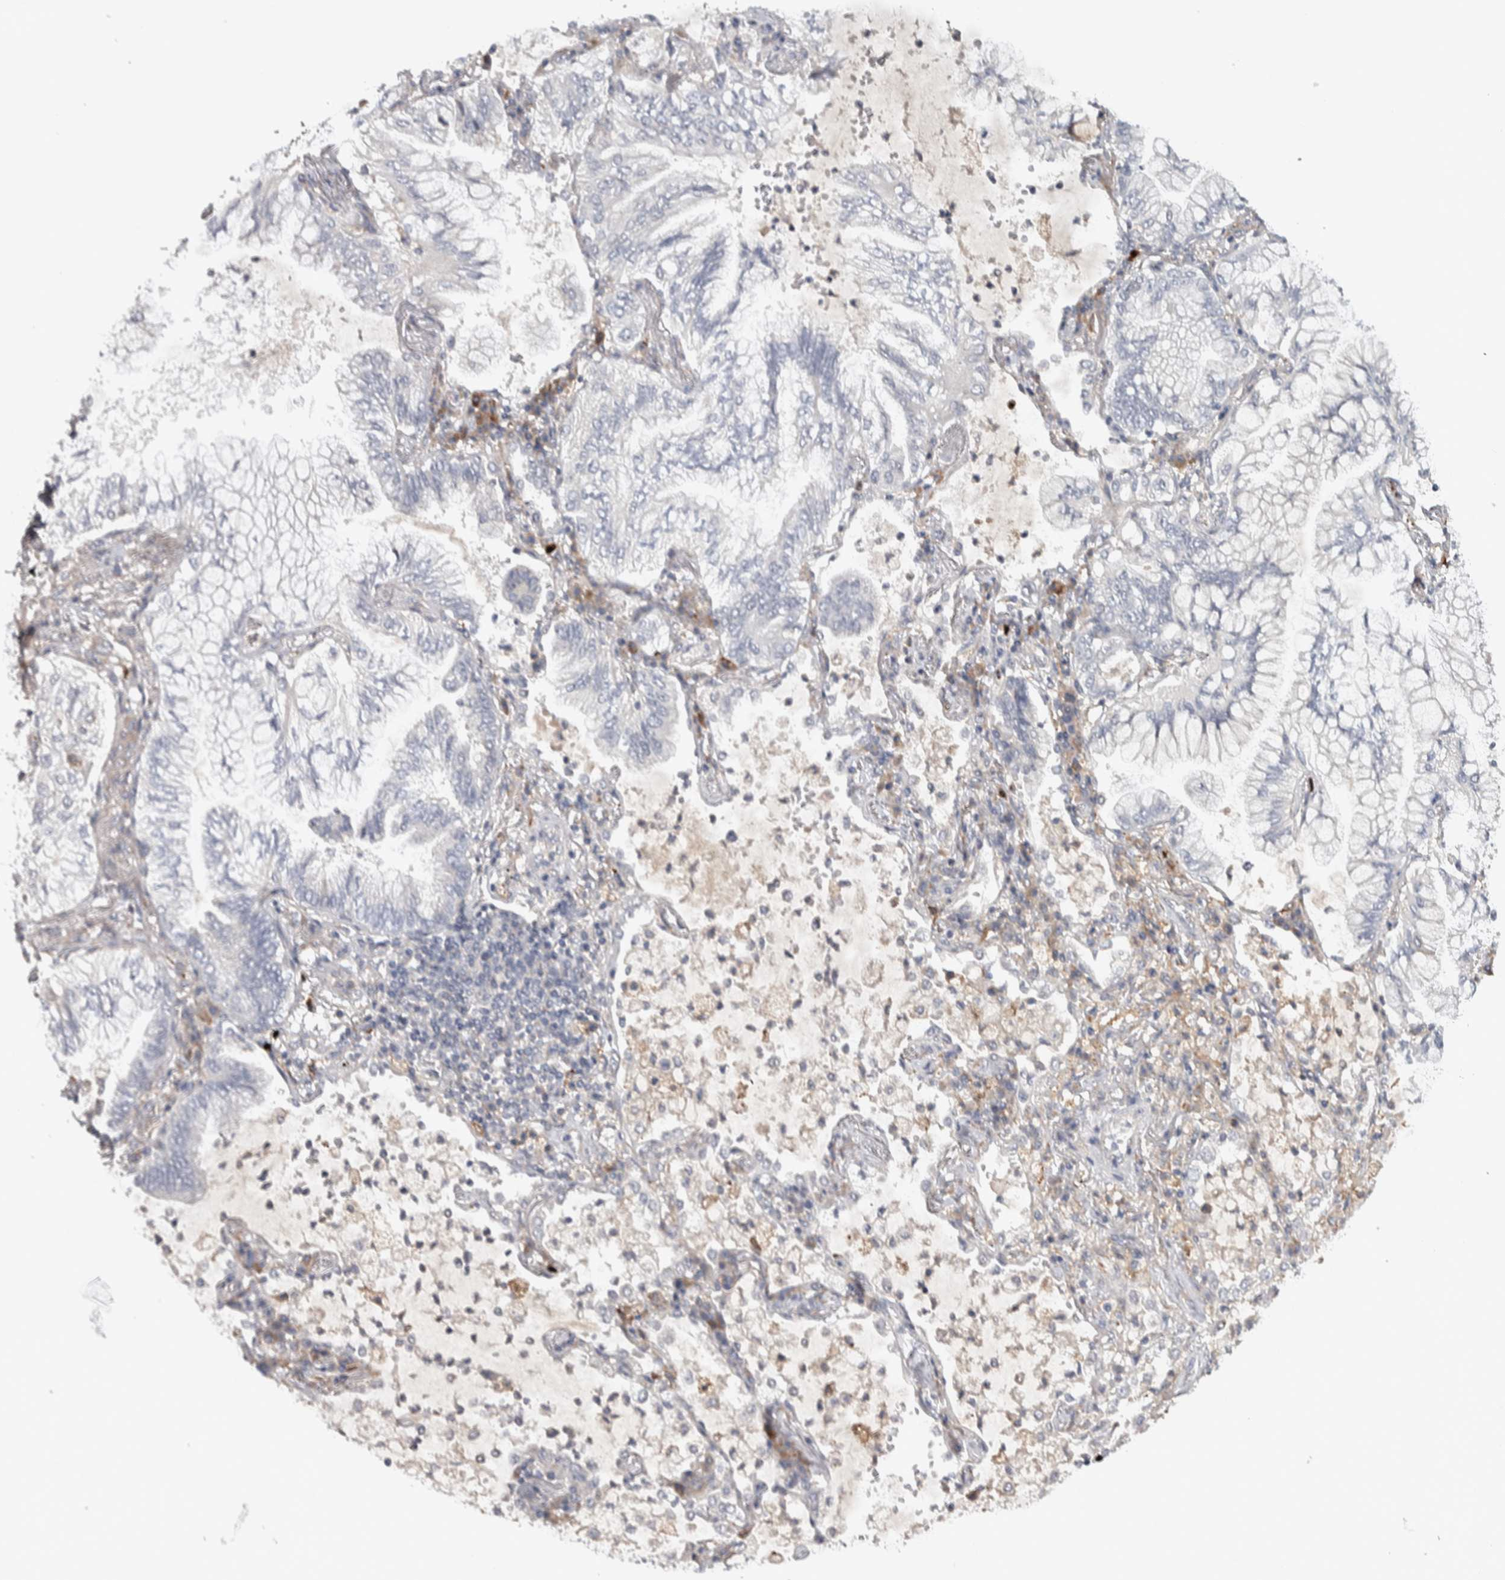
{"staining": {"intensity": "negative", "quantity": "none", "location": "none"}, "tissue": "lung cancer", "cell_type": "Tumor cells", "image_type": "cancer", "snomed": [{"axis": "morphology", "description": "Adenocarcinoma, NOS"}, {"axis": "topography", "description": "Lung"}], "caption": "This is an immunohistochemistry photomicrograph of adenocarcinoma (lung). There is no staining in tumor cells.", "gene": "ADPRM", "patient": {"sex": "female", "age": 70}}